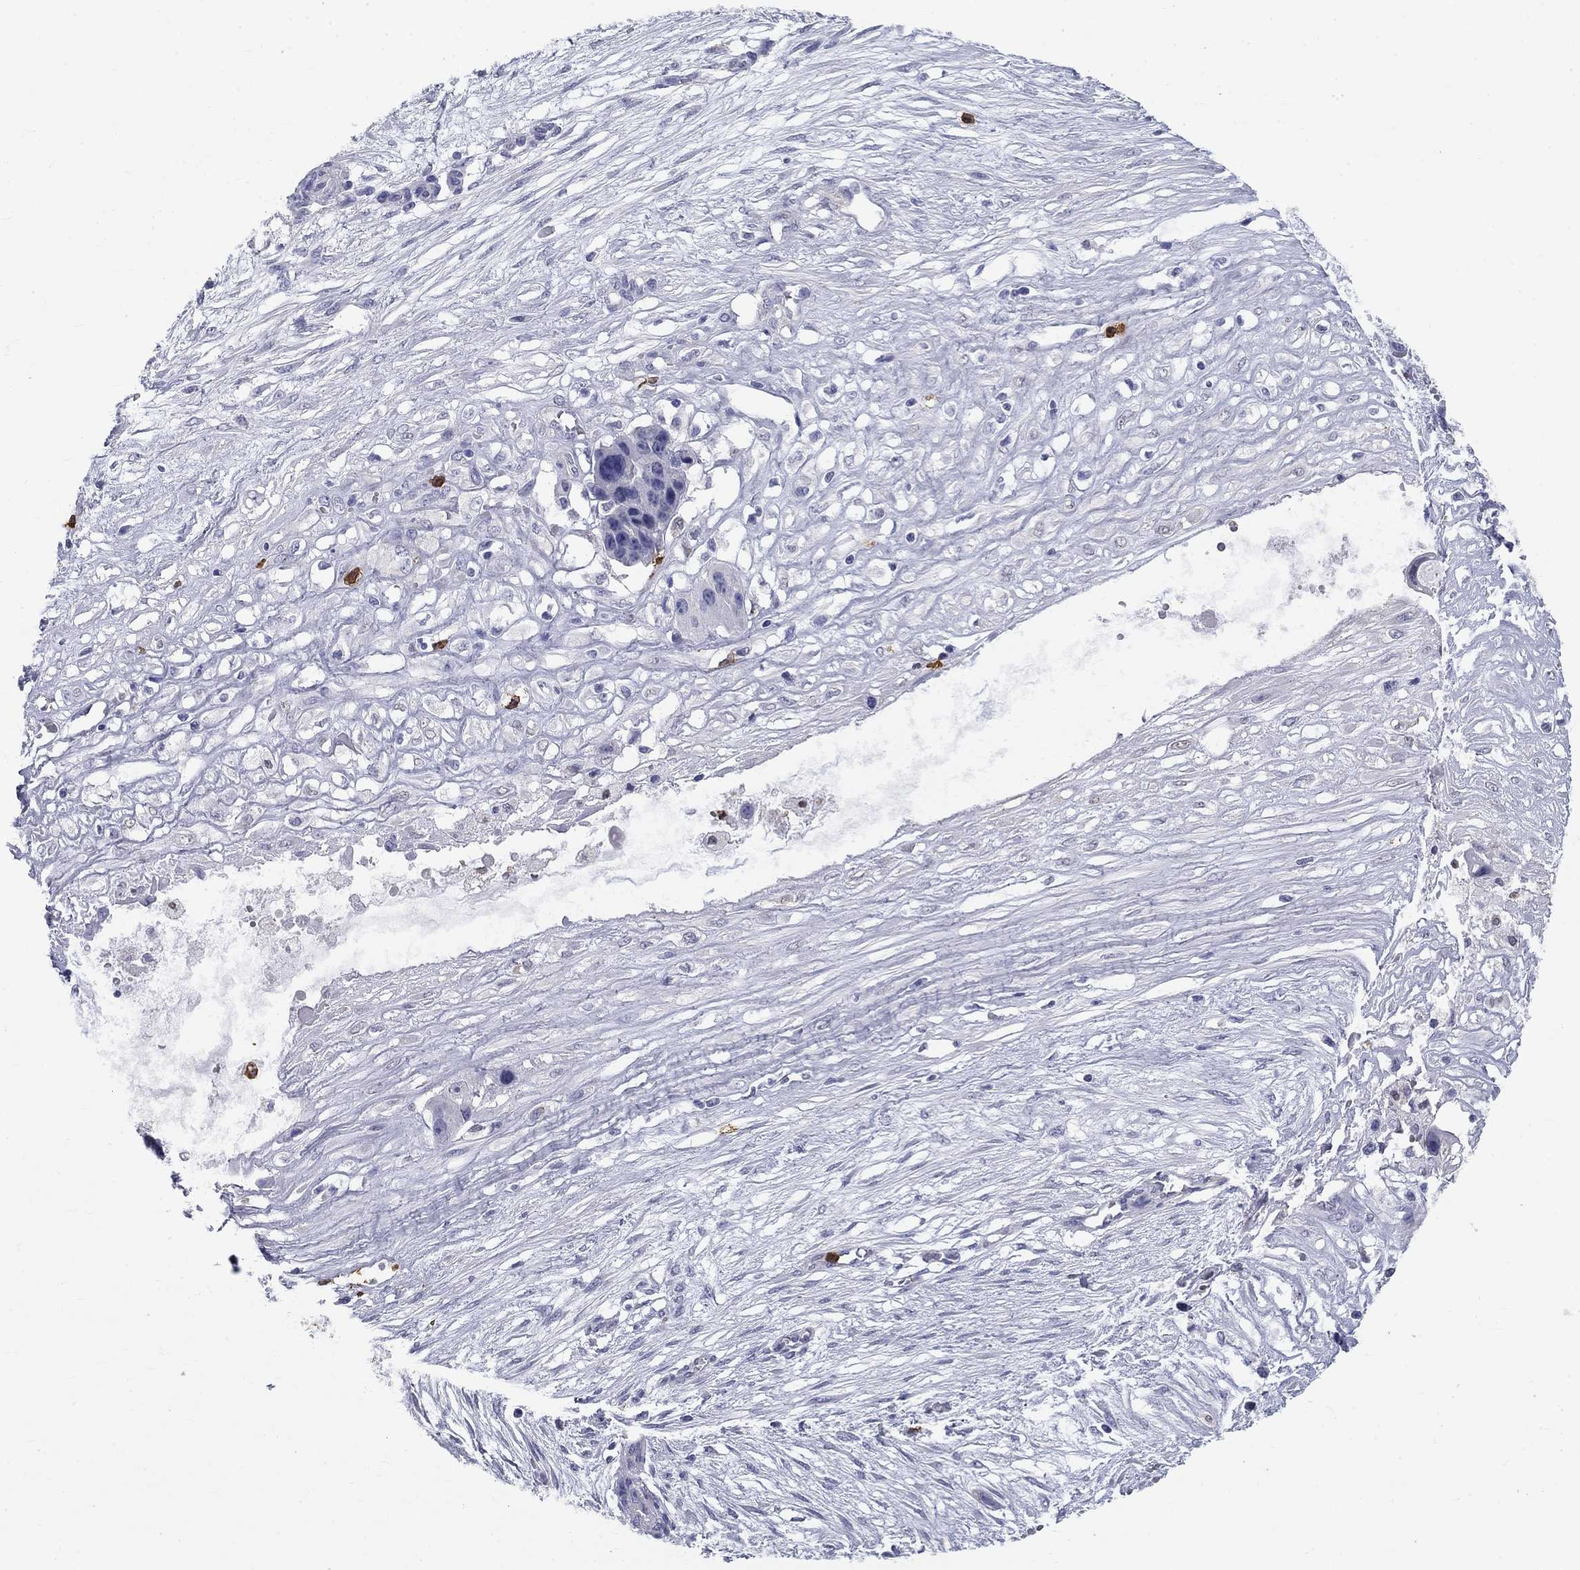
{"staining": {"intensity": "negative", "quantity": "none", "location": "none"}, "tissue": "ovarian cancer", "cell_type": "Tumor cells", "image_type": "cancer", "snomed": [{"axis": "morphology", "description": "Cystadenocarcinoma, serous, NOS"}, {"axis": "topography", "description": "Ovary"}], "caption": "Immunohistochemical staining of ovarian cancer (serous cystadenocarcinoma) shows no significant expression in tumor cells.", "gene": "IGSF8", "patient": {"sex": "female", "age": 56}}